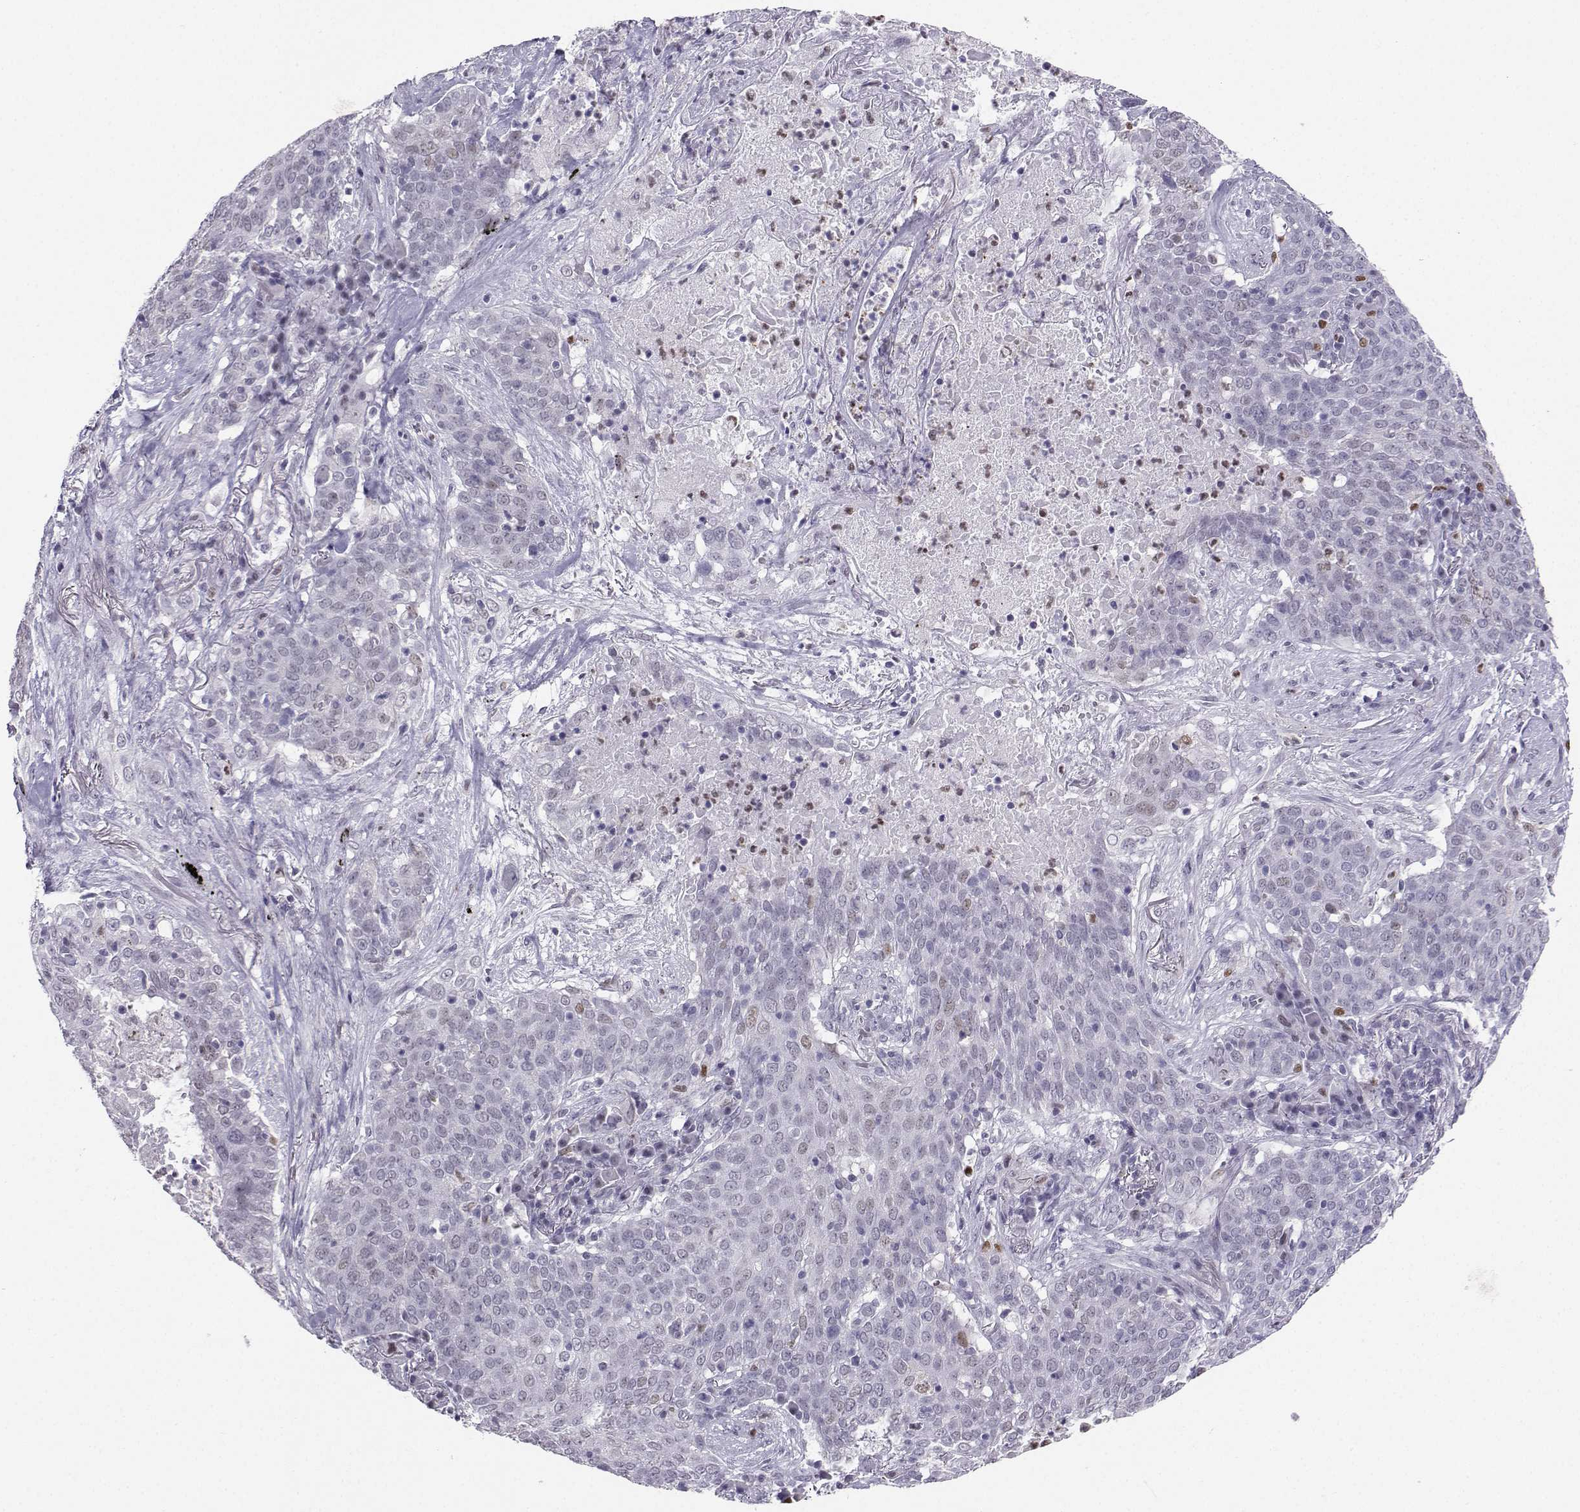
{"staining": {"intensity": "negative", "quantity": "none", "location": "none"}, "tissue": "lung cancer", "cell_type": "Tumor cells", "image_type": "cancer", "snomed": [{"axis": "morphology", "description": "Squamous cell carcinoma, NOS"}, {"axis": "topography", "description": "Lung"}], "caption": "DAB immunohistochemical staining of human lung cancer (squamous cell carcinoma) reveals no significant staining in tumor cells.", "gene": "TEDC2", "patient": {"sex": "male", "age": 82}}